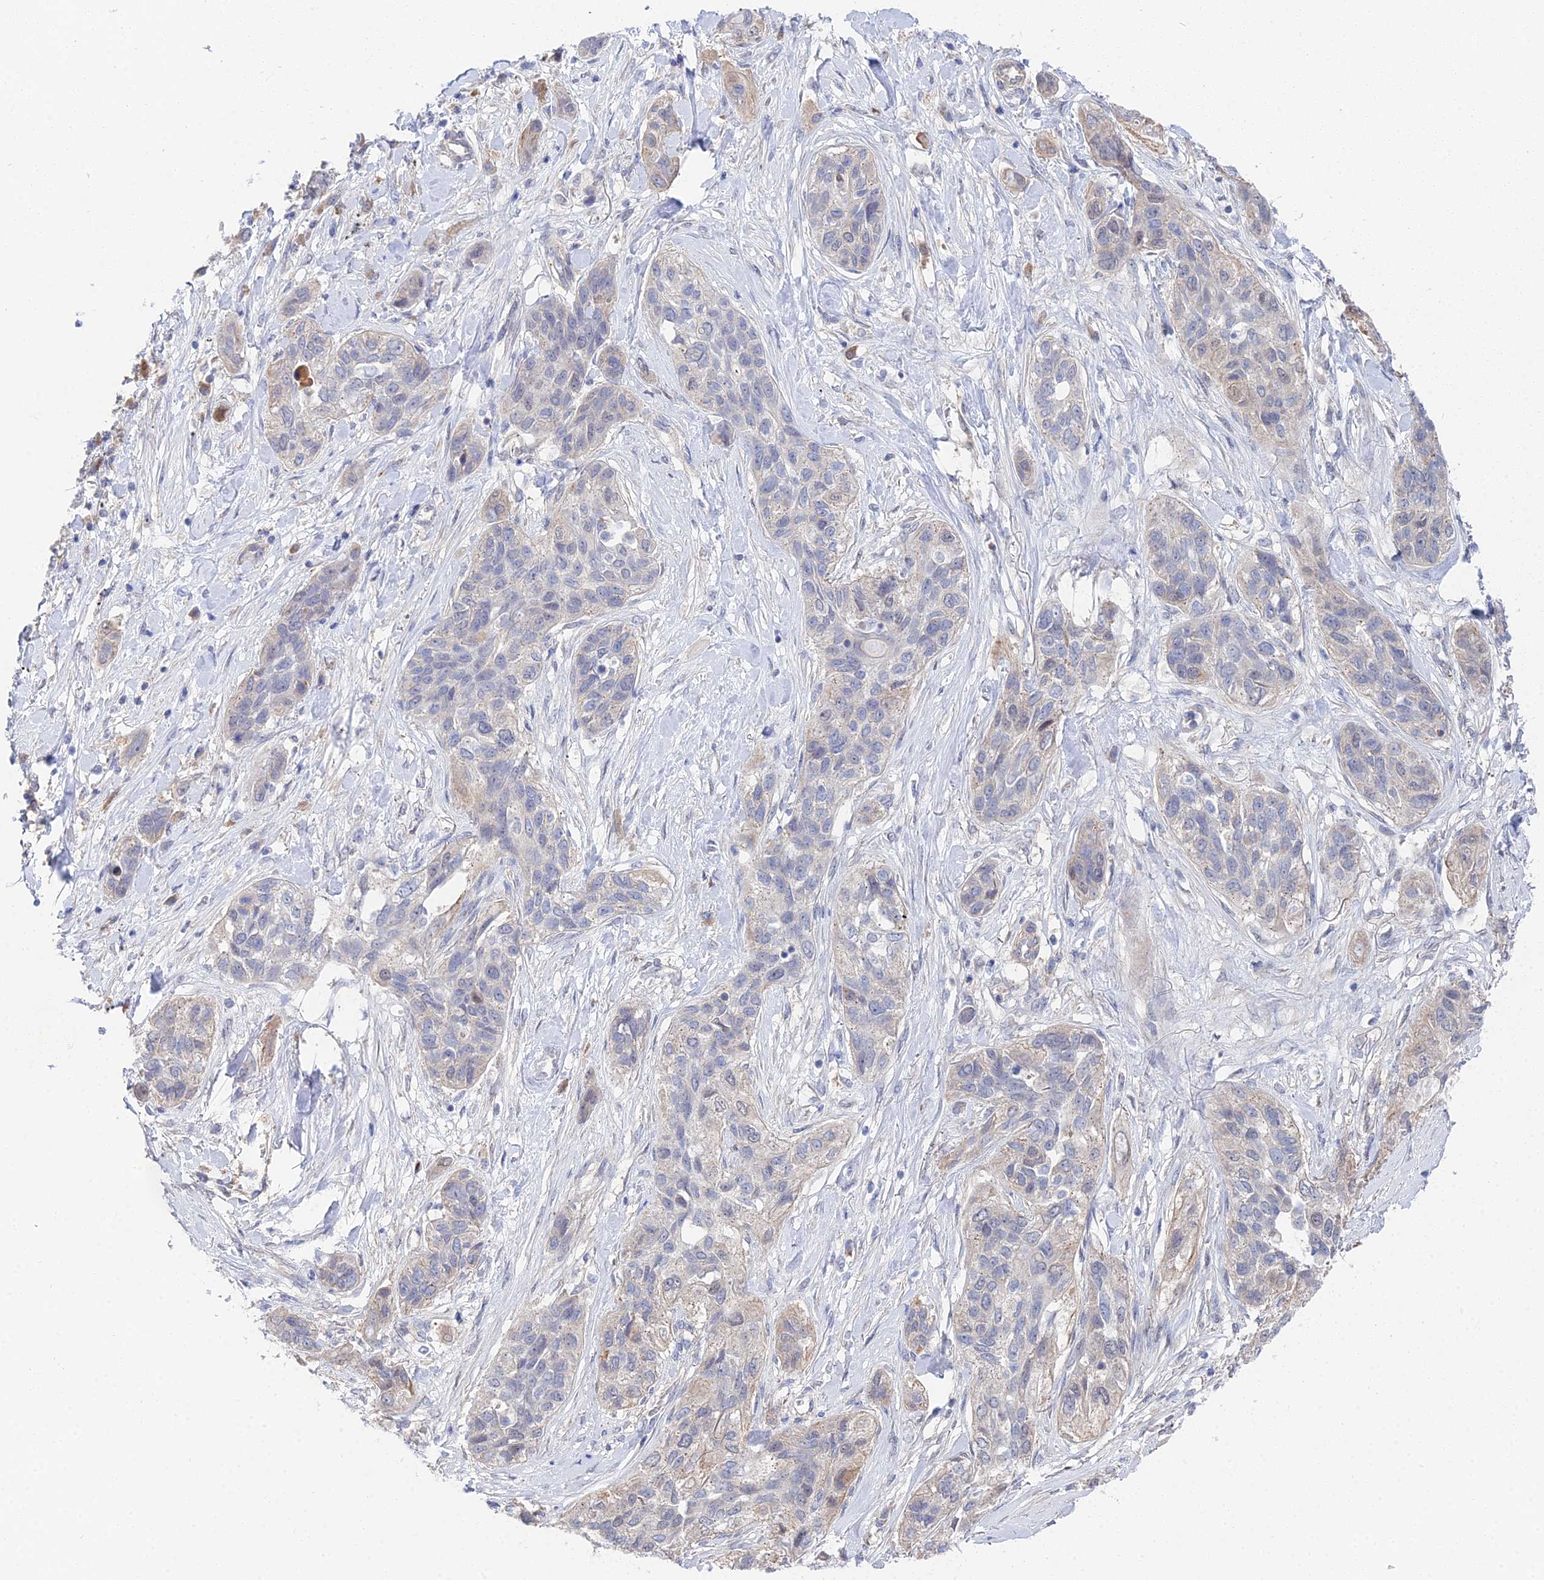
{"staining": {"intensity": "negative", "quantity": "none", "location": "none"}, "tissue": "lung cancer", "cell_type": "Tumor cells", "image_type": "cancer", "snomed": [{"axis": "morphology", "description": "Squamous cell carcinoma, NOS"}, {"axis": "topography", "description": "Lung"}], "caption": "There is no significant staining in tumor cells of lung squamous cell carcinoma.", "gene": "DNAH14", "patient": {"sex": "female", "age": 70}}